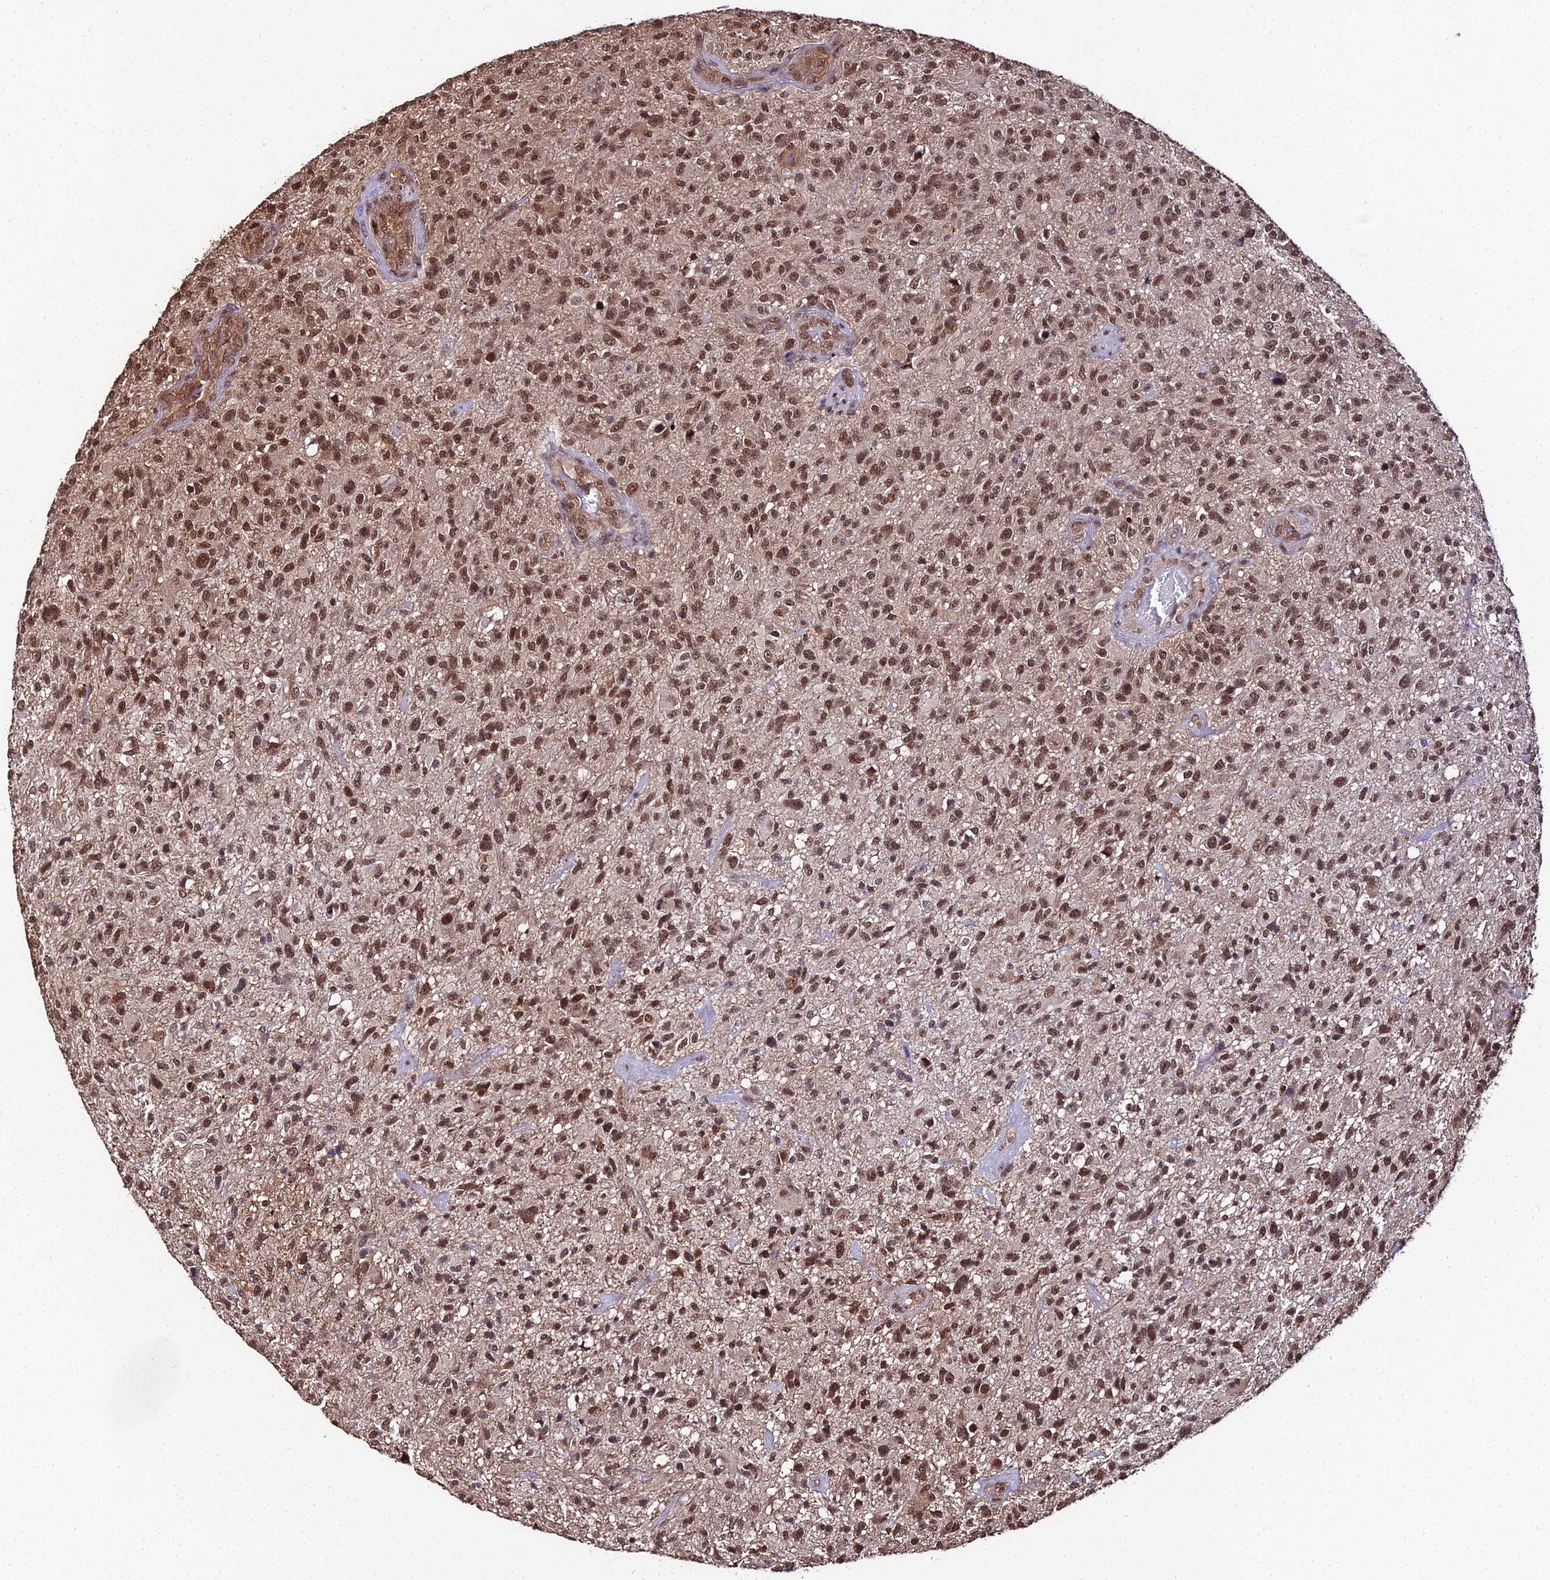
{"staining": {"intensity": "moderate", "quantity": ">75%", "location": "nuclear"}, "tissue": "glioma", "cell_type": "Tumor cells", "image_type": "cancer", "snomed": [{"axis": "morphology", "description": "Glioma, malignant, High grade"}, {"axis": "topography", "description": "Brain"}], "caption": "IHC micrograph of malignant high-grade glioma stained for a protein (brown), which reveals medium levels of moderate nuclear positivity in approximately >75% of tumor cells.", "gene": "PPP4C", "patient": {"sex": "male", "age": 47}}